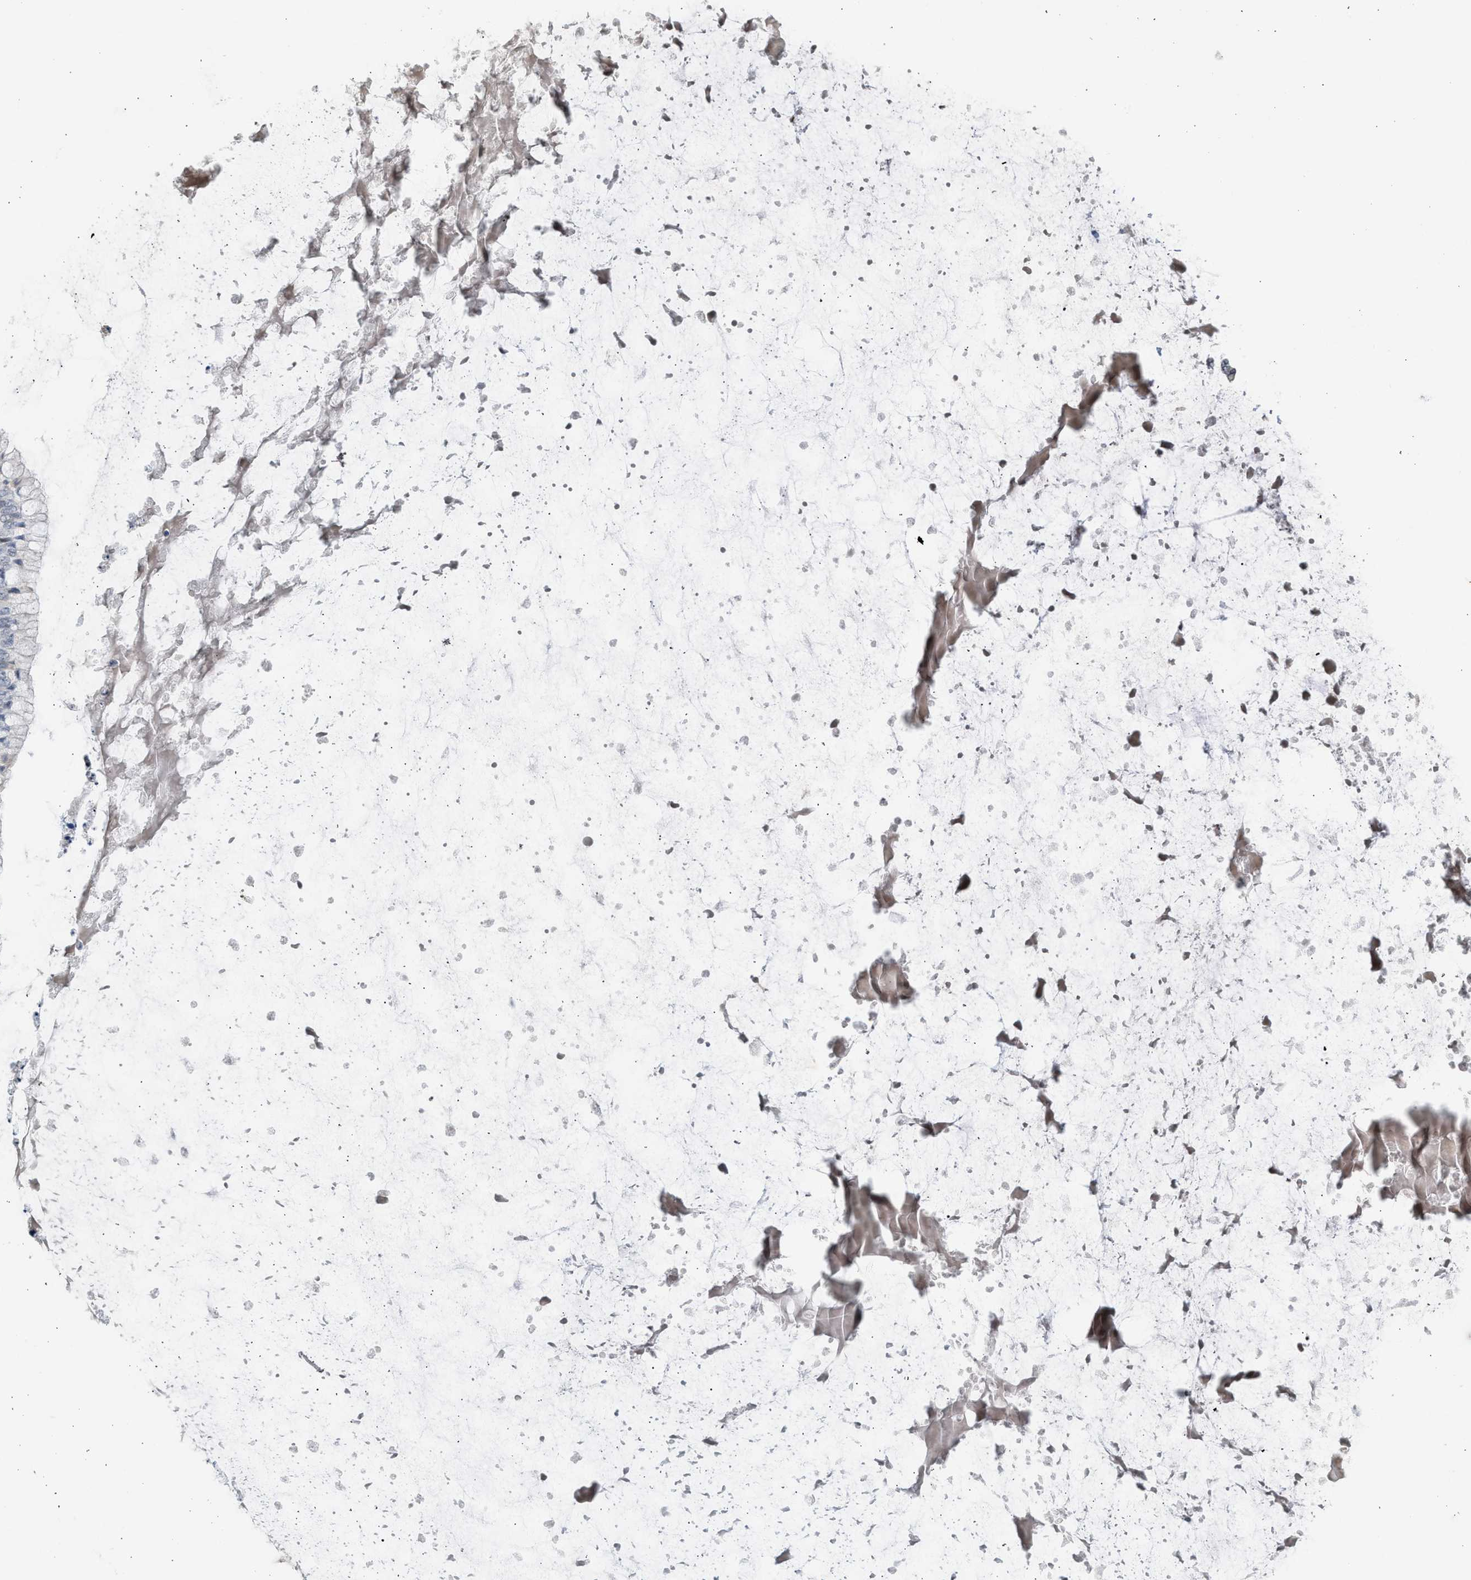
{"staining": {"intensity": "negative", "quantity": "none", "location": "none"}, "tissue": "ovarian cancer", "cell_type": "Tumor cells", "image_type": "cancer", "snomed": [{"axis": "morphology", "description": "Cystadenocarcinoma, mucinous, NOS"}, {"axis": "topography", "description": "Ovary"}], "caption": "The histopathology image shows no staining of tumor cells in ovarian cancer.", "gene": "SULT2A1", "patient": {"sex": "female", "age": 57}}